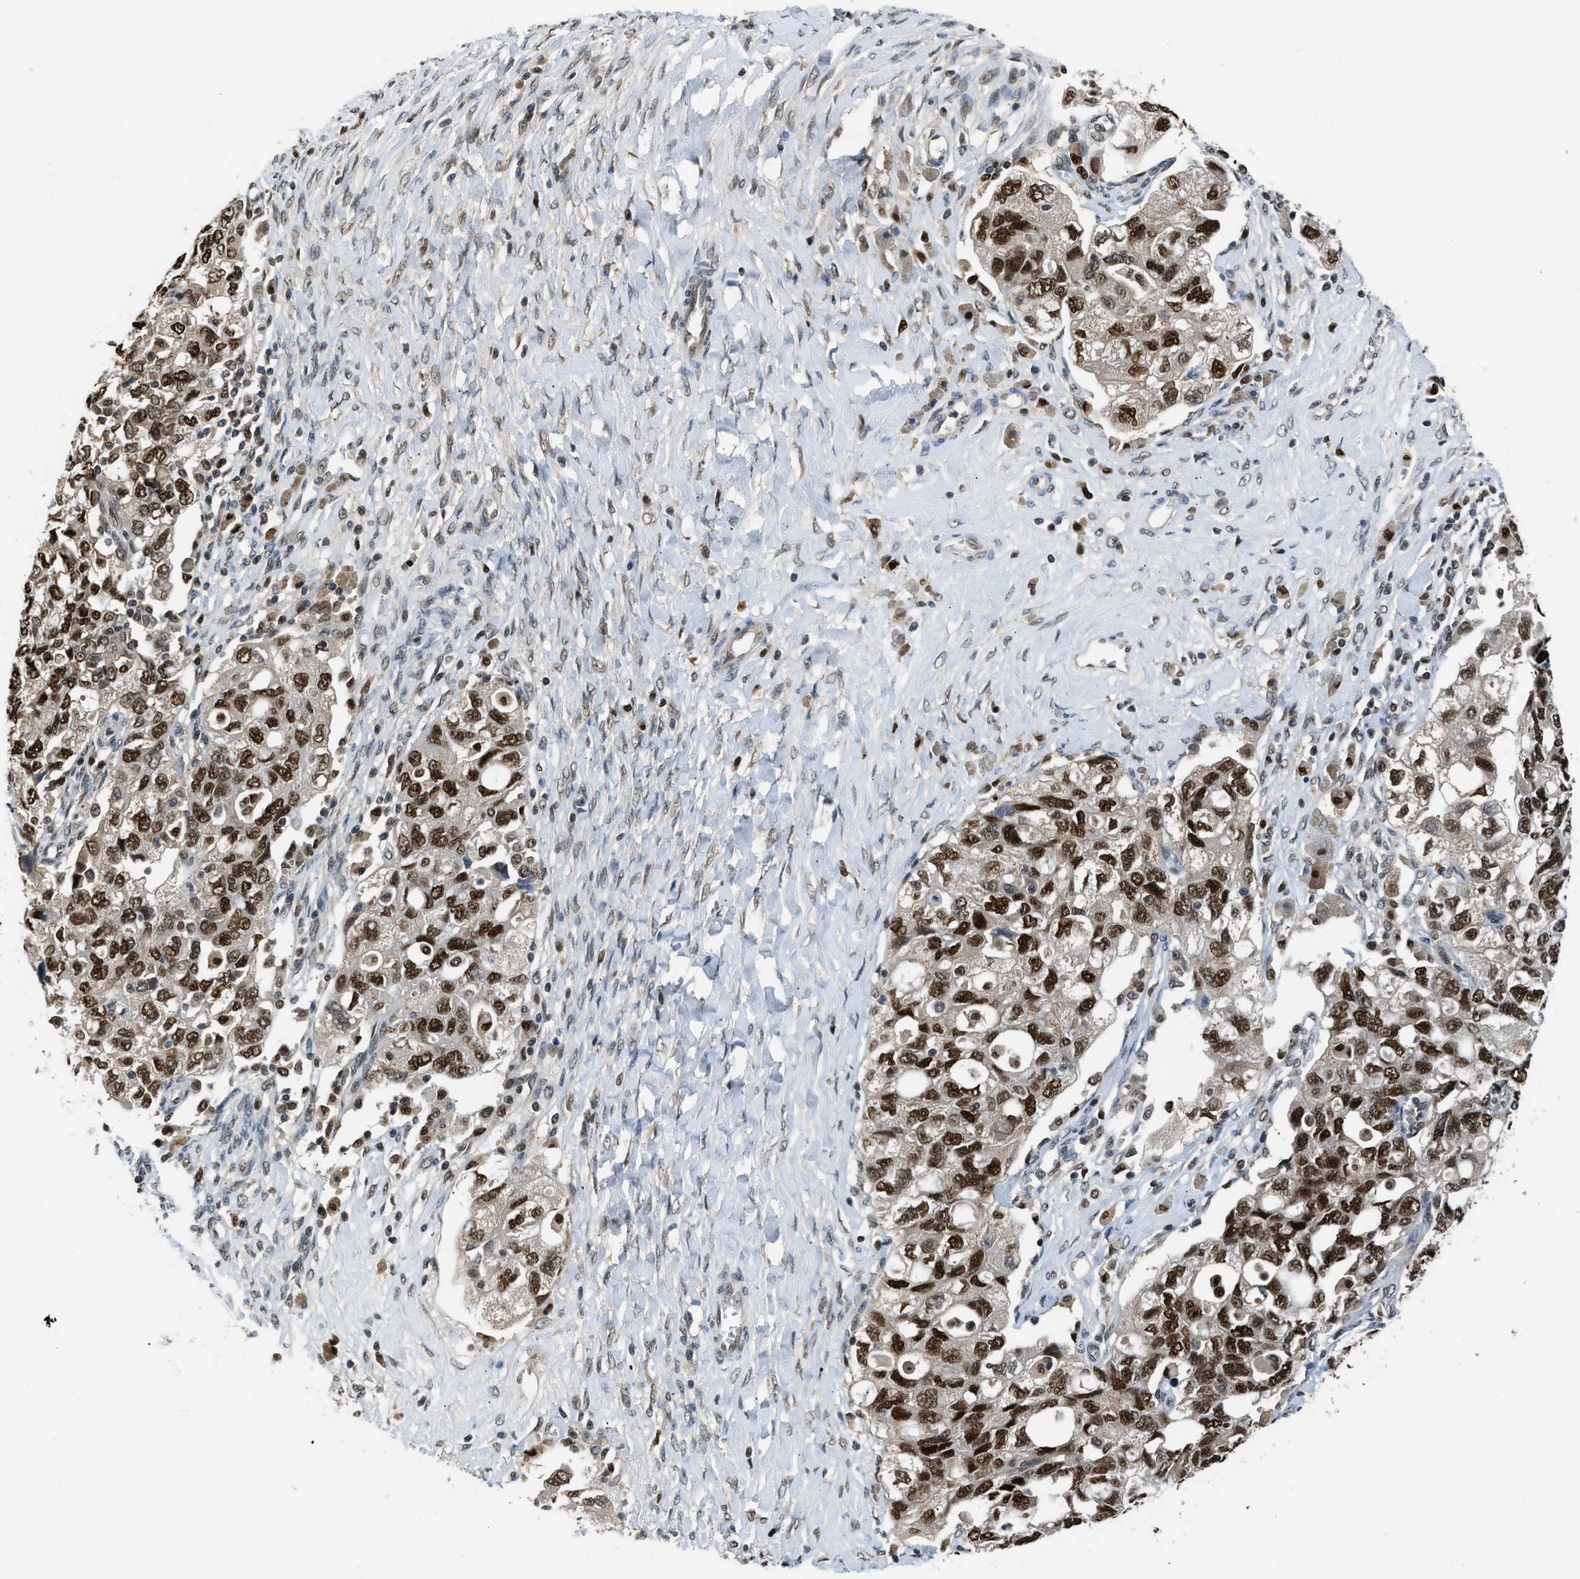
{"staining": {"intensity": "strong", "quantity": ">75%", "location": "nuclear"}, "tissue": "ovarian cancer", "cell_type": "Tumor cells", "image_type": "cancer", "snomed": [{"axis": "morphology", "description": "Carcinoma, NOS"}, {"axis": "morphology", "description": "Cystadenocarcinoma, serous, NOS"}, {"axis": "topography", "description": "Ovary"}], "caption": "High-power microscopy captured an IHC photomicrograph of ovarian cancer, revealing strong nuclear expression in approximately >75% of tumor cells.", "gene": "ALX1", "patient": {"sex": "female", "age": 69}}